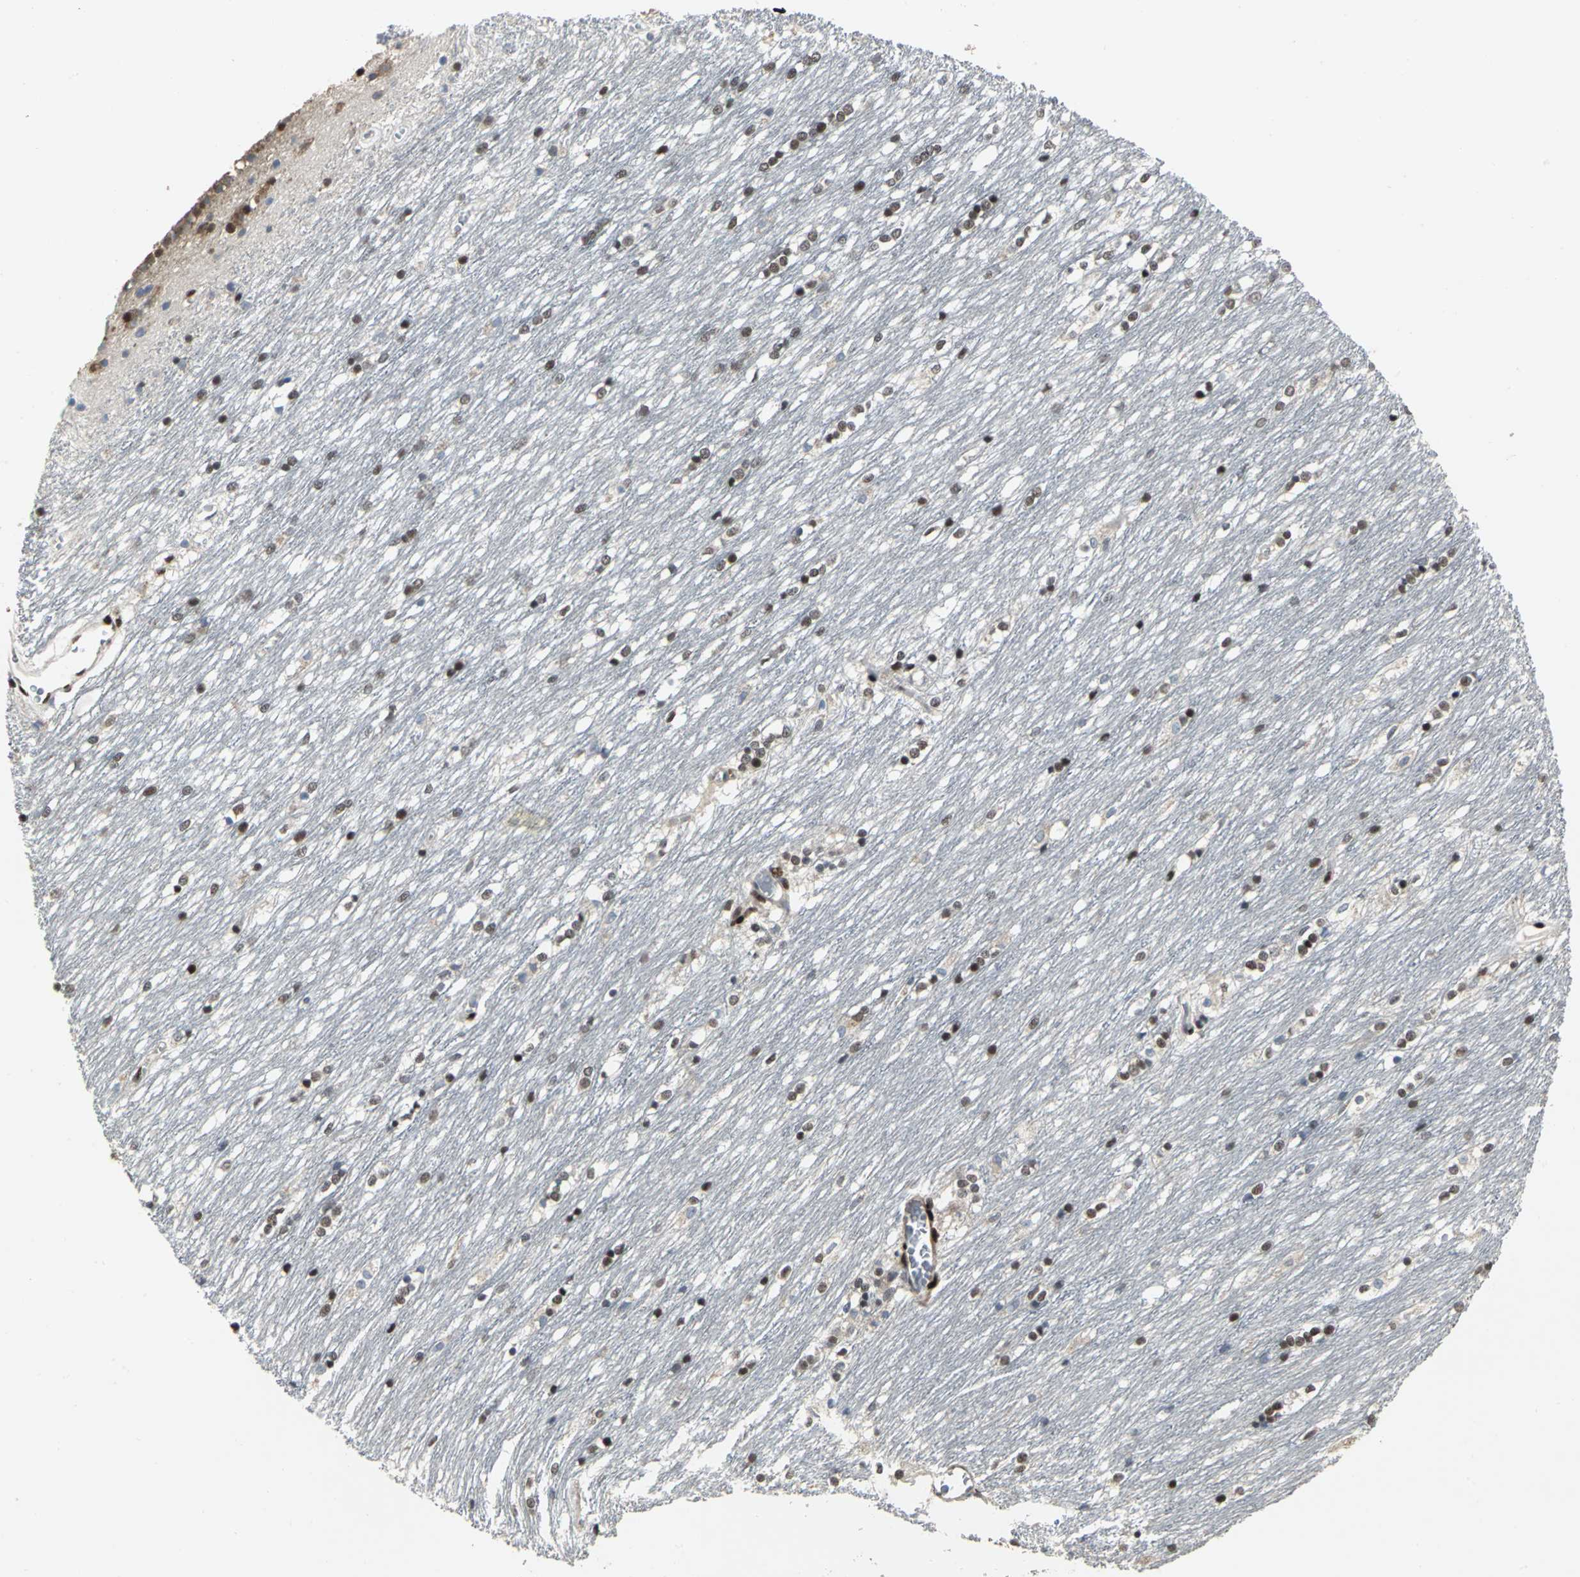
{"staining": {"intensity": "moderate", "quantity": "25%-75%", "location": "nuclear"}, "tissue": "caudate", "cell_type": "Glial cells", "image_type": "normal", "snomed": [{"axis": "morphology", "description": "Normal tissue, NOS"}, {"axis": "topography", "description": "Lateral ventricle wall"}], "caption": "Immunohistochemical staining of unremarkable caudate reveals medium levels of moderate nuclear expression in about 25%-75% of glial cells.", "gene": "SRF", "patient": {"sex": "female", "age": 19}}